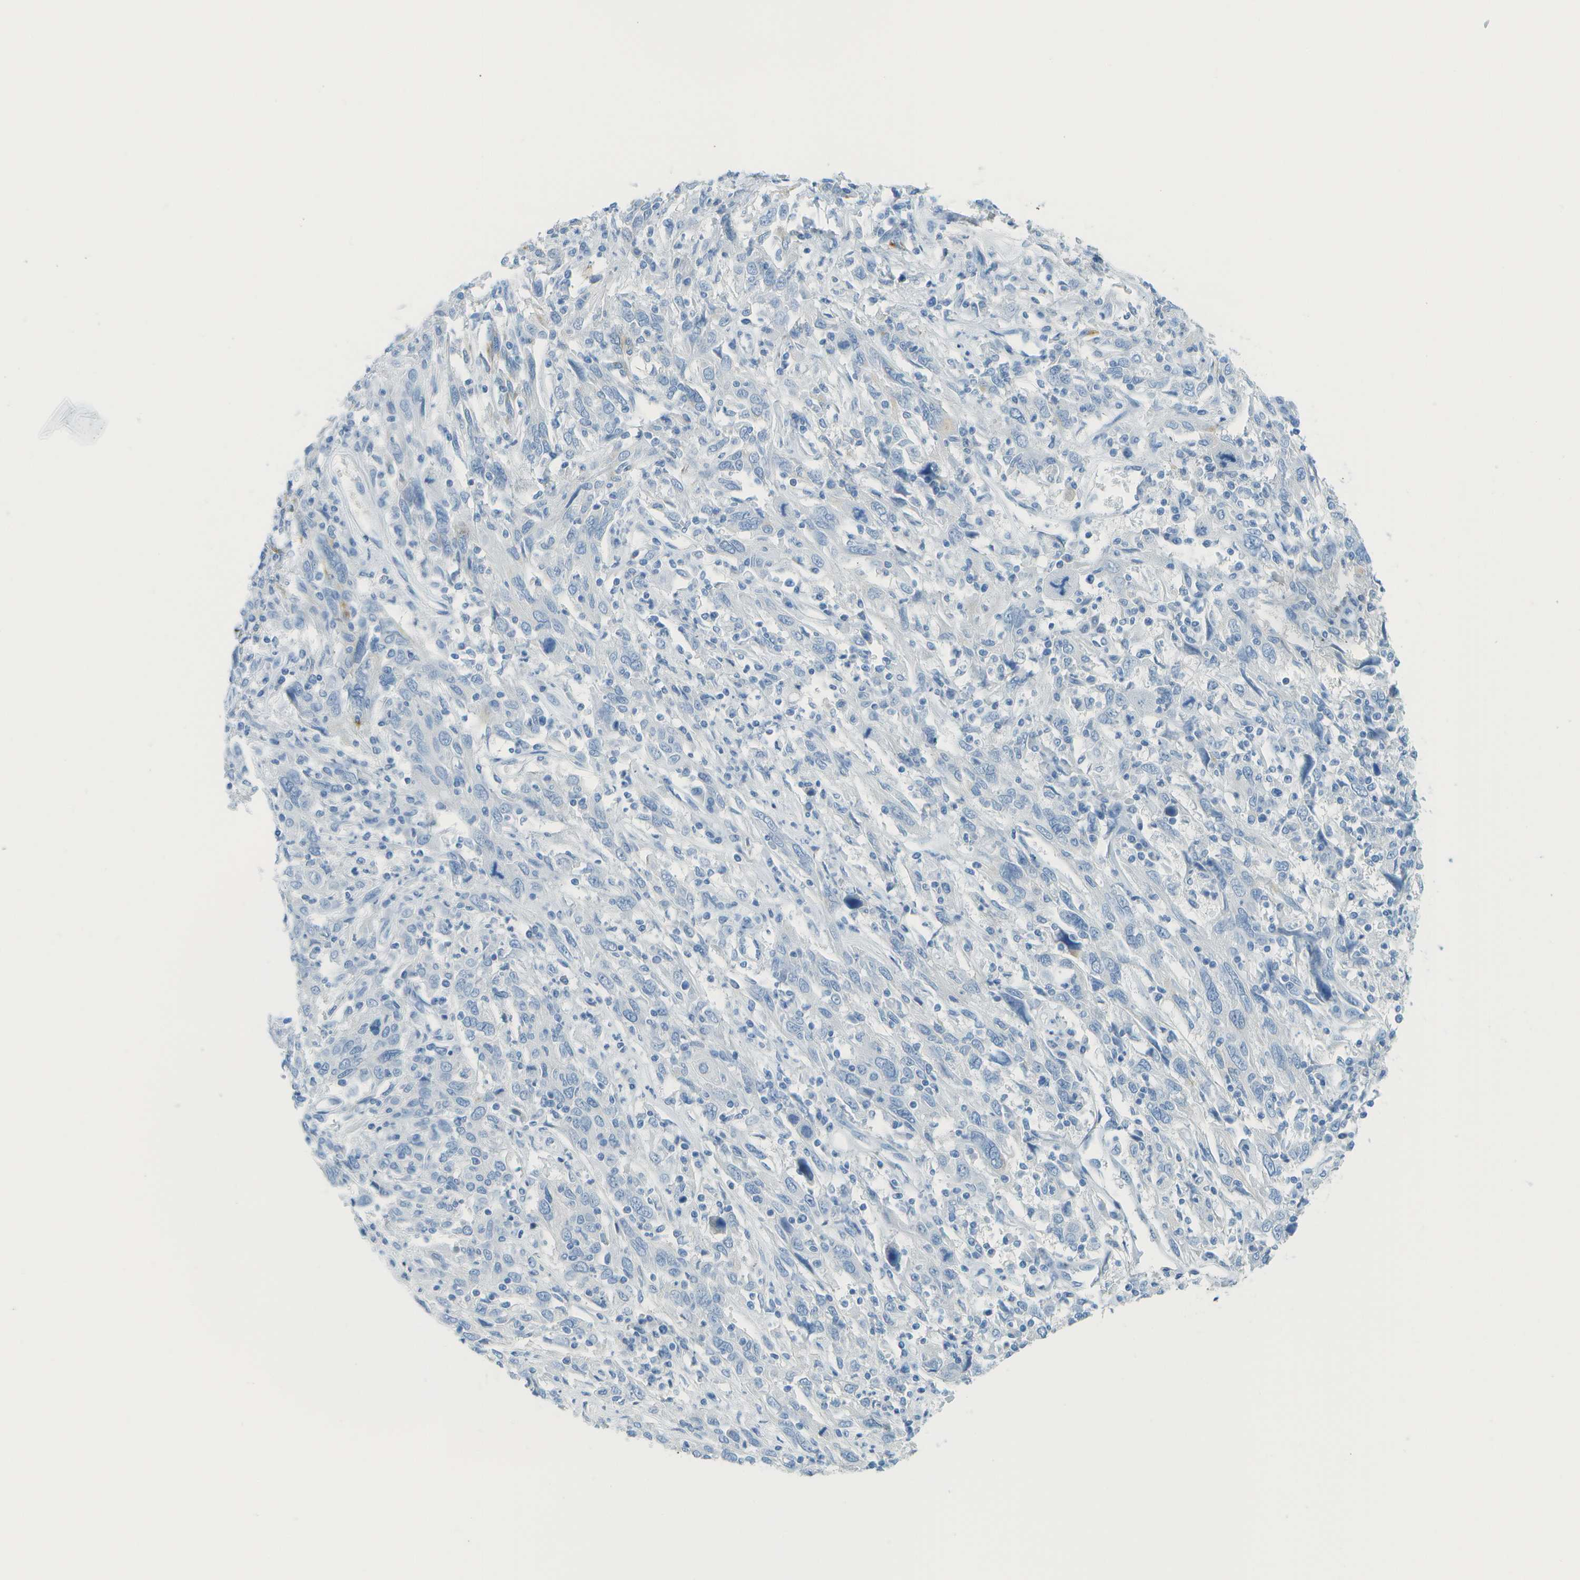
{"staining": {"intensity": "negative", "quantity": "none", "location": "none"}, "tissue": "cervical cancer", "cell_type": "Tumor cells", "image_type": "cancer", "snomed": [{"axis": "morphology", "description": "Squamous cell carcinoma, NOS"}, {"axis": "topography", "description": "Cervix"}], "caption": "A high-resolution histopathology image shows immunohistochemistry staining of cervical squamous cell carcinoma, which displays no significant expression in tumor cells. (Stains: DAB (3,3'-diaminobenzidine) immunohistochemistry (IHC) with hematoxylin counter stain, Microscopy: brightfield microscopy at high magnification).", "gene": "C1S", "patient": {"sex": "female", "age": 46}}